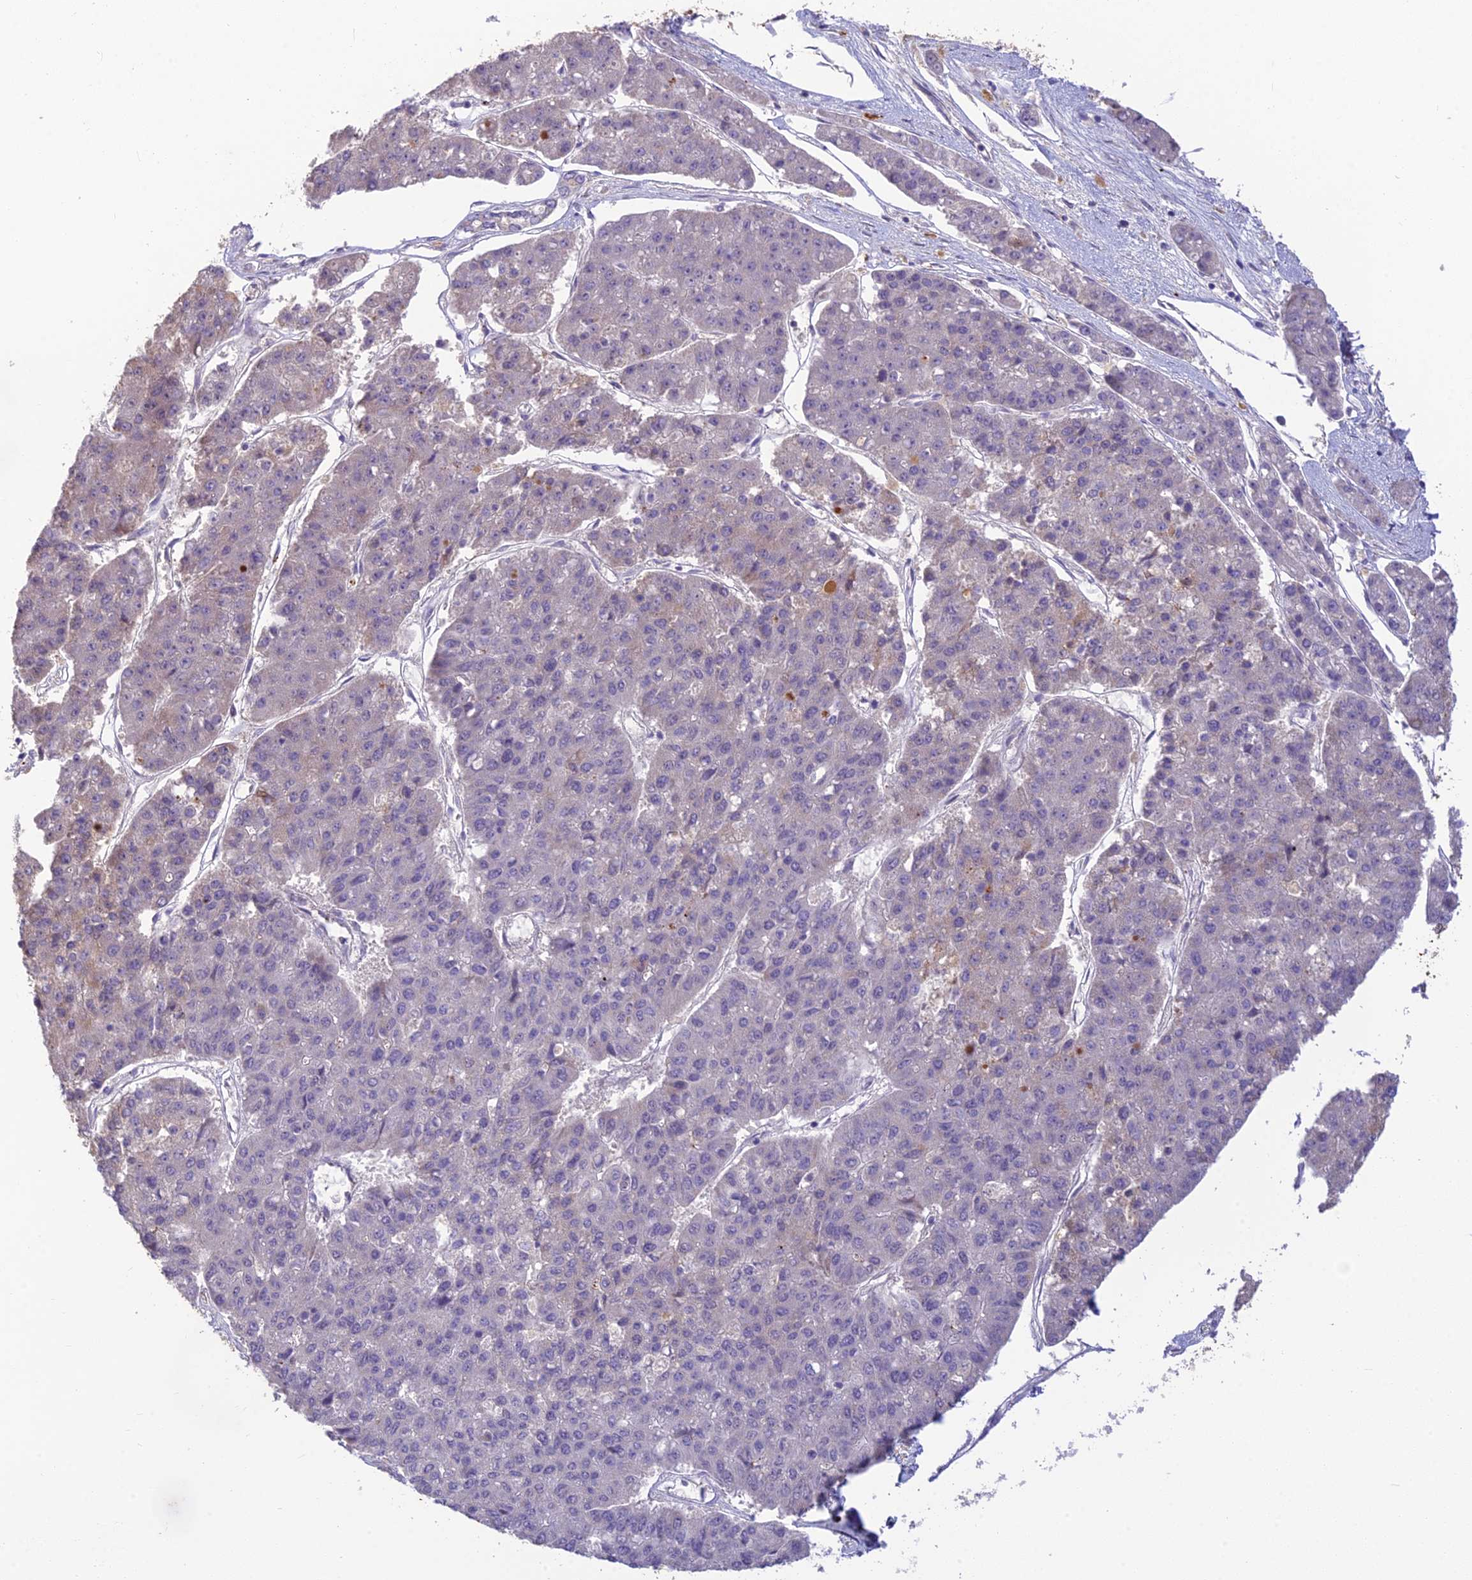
{"staining": {"intensity": "negative", "quantity": "none", "location": "none"}, "tissue": "pancreatic cancer", "cell_type": "Tumor cells", "image_type": "cancer", "snomed": [{"axis": "morphology", "description": "Adenocarcinoma, NOS"}, {"axis": "topography", "description": "Pancreas"}], "caption": "A histopathology image of human pancreatic cancer (adenocarcinoma) is negative for staining in tumor cells.", "gene": "ASPDH", "patient": {"sex": "male", "age": 50}}